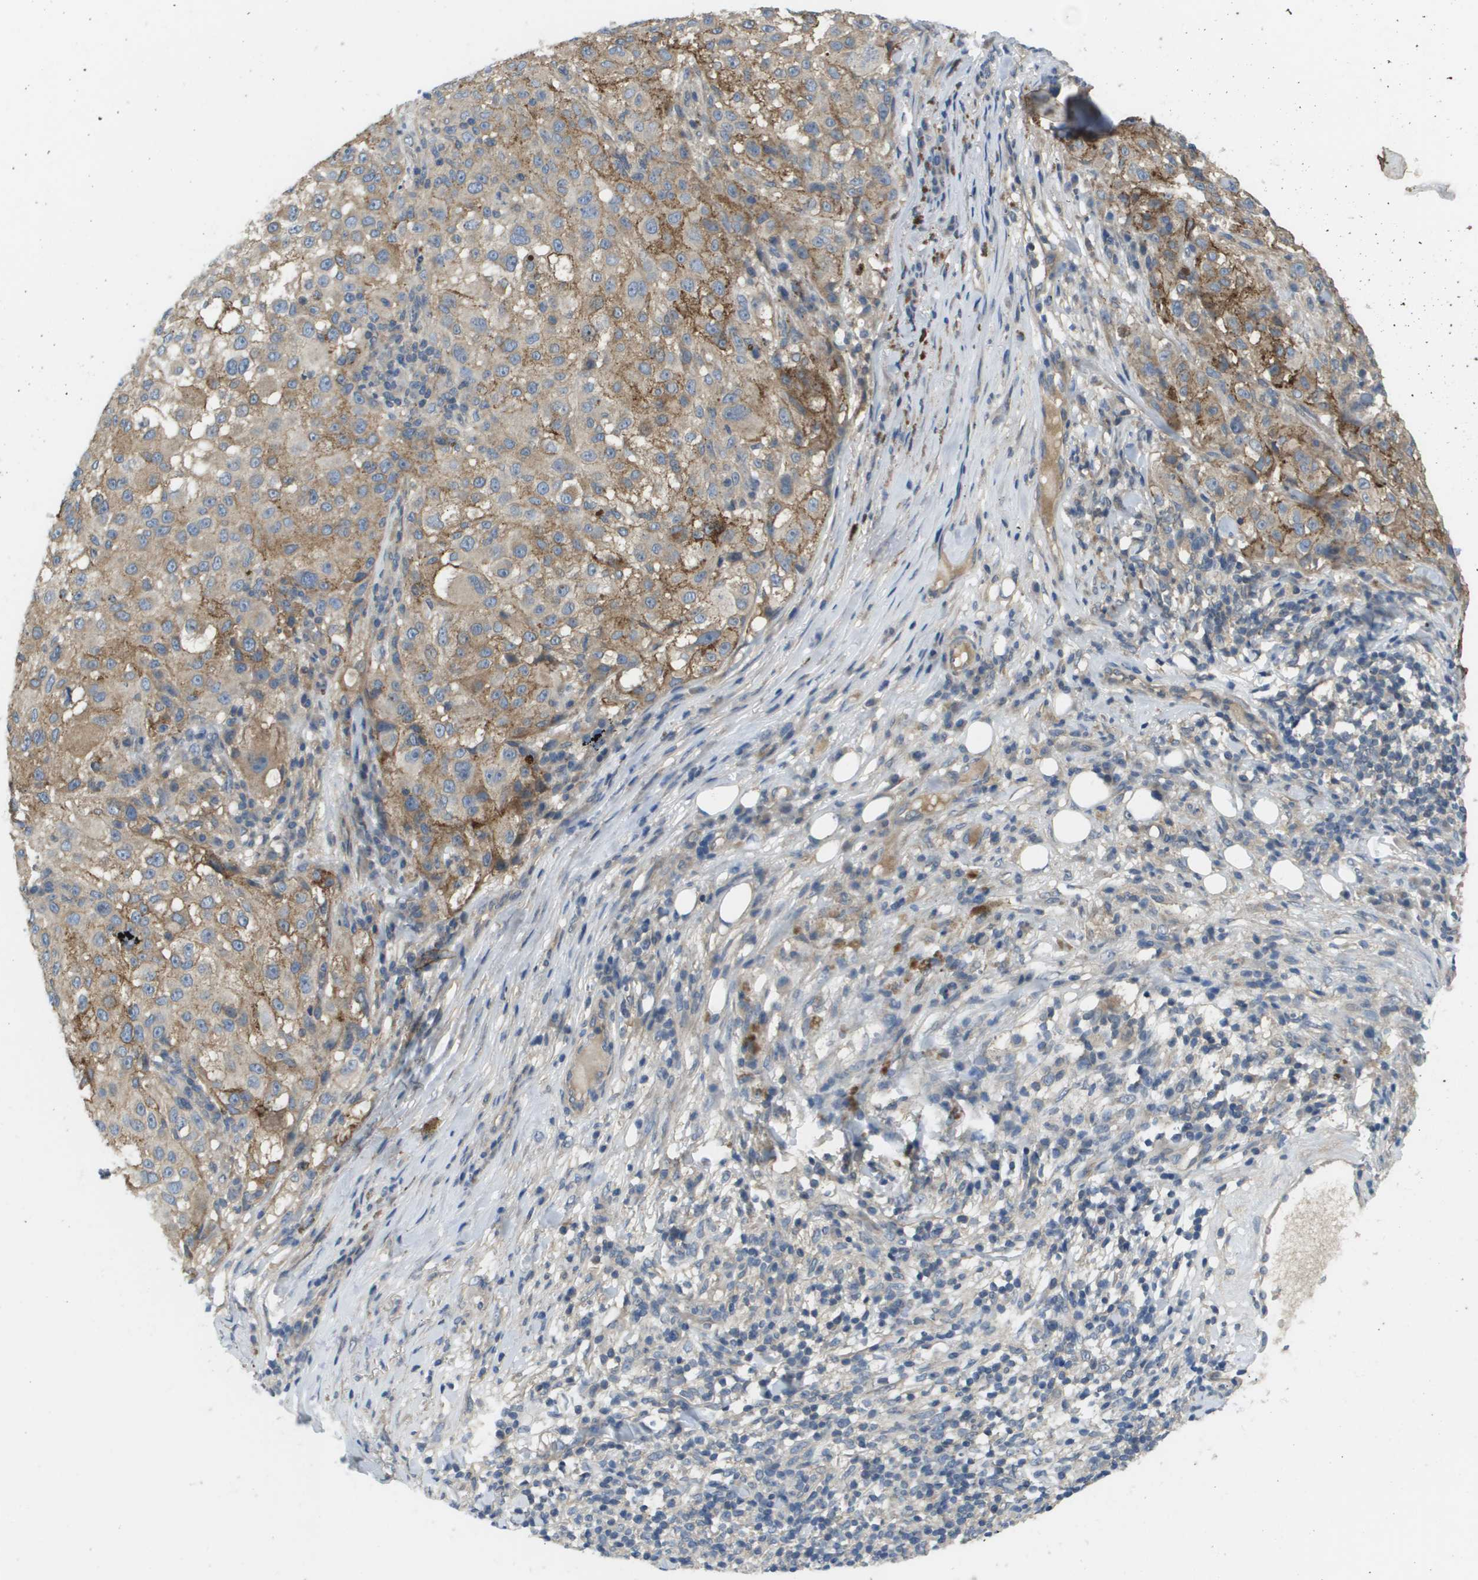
{"staining": {"intensity": "weak", "quantity": ">75%", "location": "cytoplasmic/membranous"}, "tissue": "melanoma", "cell_type": "Tumor cells", "image_type": "cancer", "snomed": [{"axis": "morphology", "description": "Necrosis, NOS"}, {"axis": "morphology", "description": "Malignant melanoma, NOS"}, {"axis": "topography", "description": "Skin"}], "caption": "IHC of melanoma exhibits low levels of weak cytoplasmic/membranous positivity in about >75% of tumor cells.", "gene": "KRT23", "patient": {"sex": "female", "age": 87}}